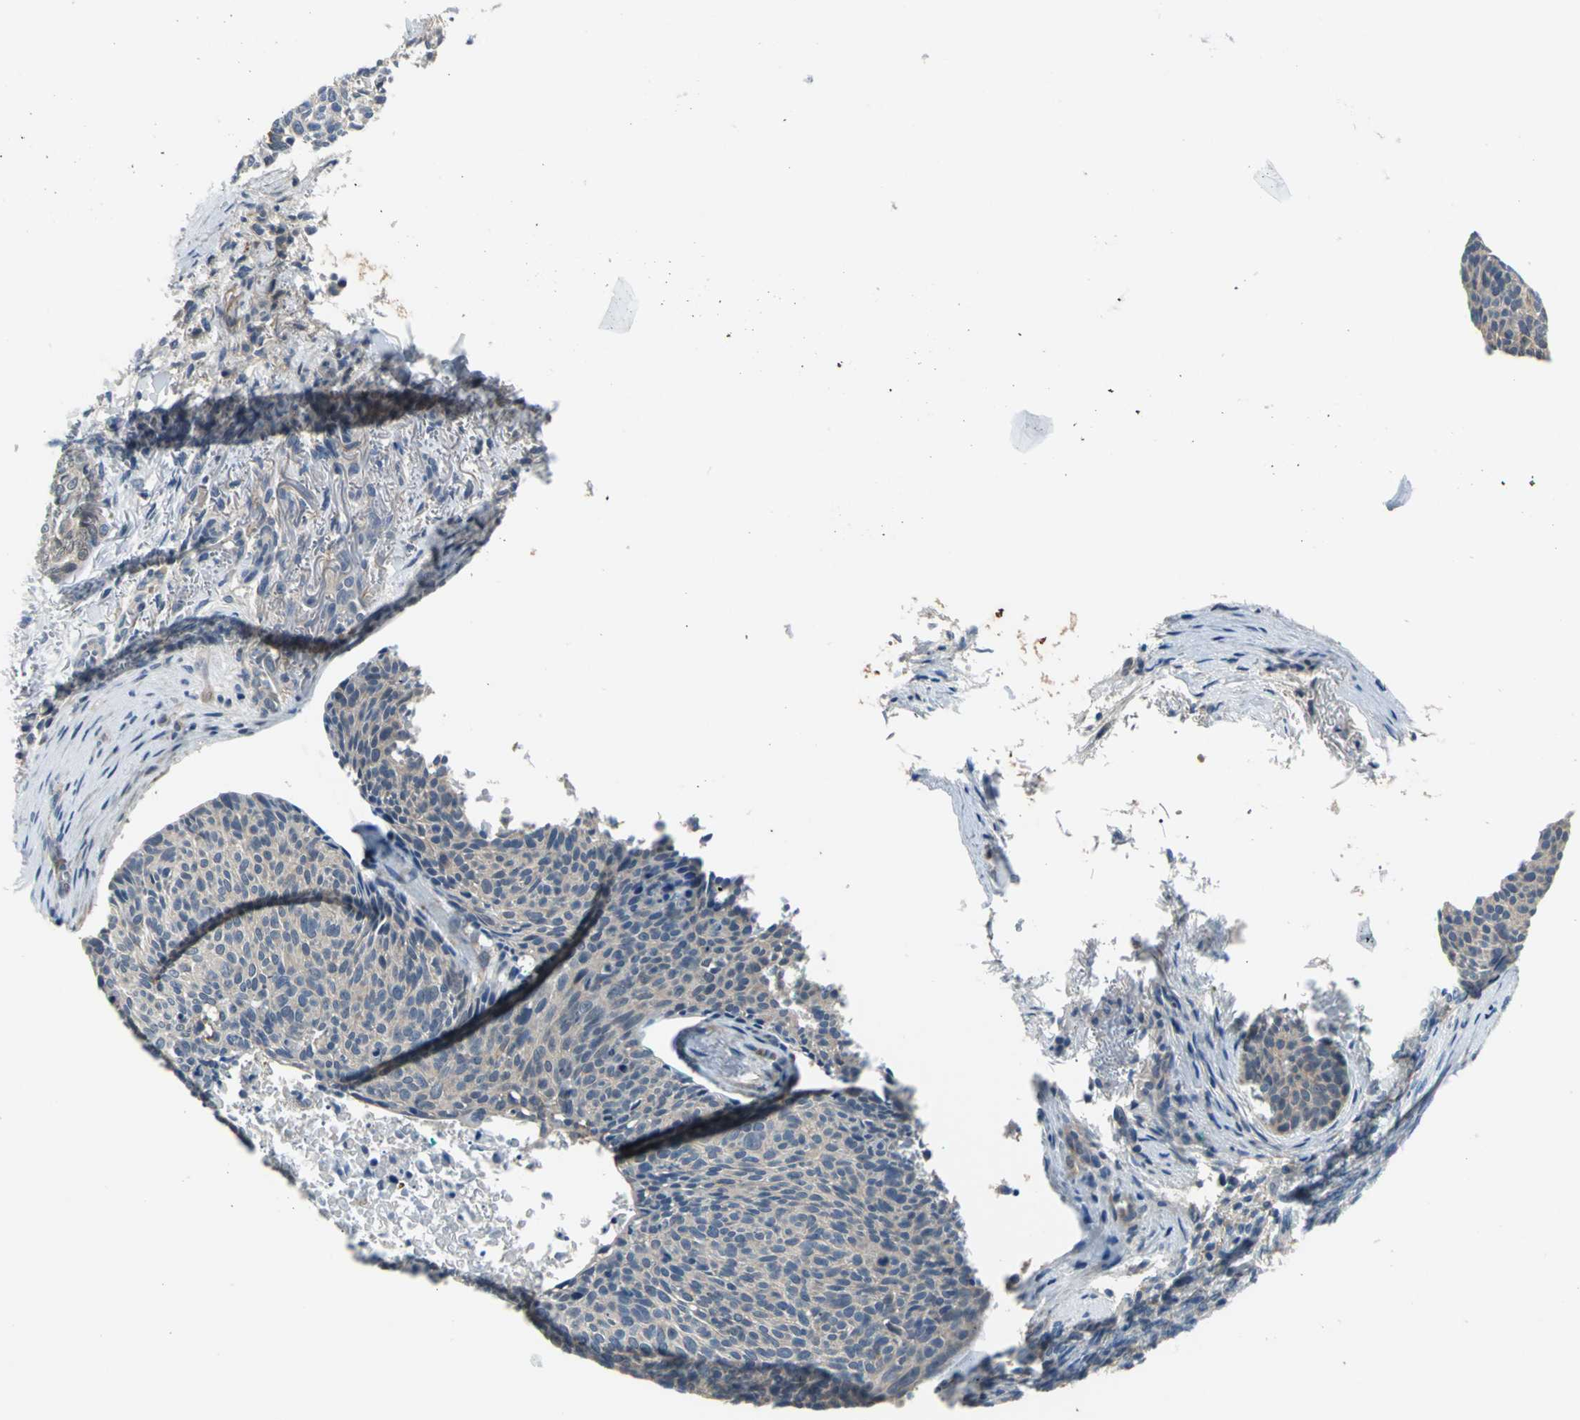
{"staining": {"intensity": "weak", "quantity": ">75%", "location": "cytoplasmic/membranous"}, "tissue": "skin cancer", "cell_type": "Tumor cells", "image_type": "cancer", "snomed": [{"axis": "morphology", "description": "Normal tissue, NOS"}, {"axis": "morphology", "description": "Basal cell carcinoma"}, {"axis": "topography", "description": "Skin"}], "caption": "Weak cytoplasmic/membranous staining for a protein is present in about >75% of tumor cells of skin basal cell carcinoma using immunohistochemistry.", "gene": "ZNF415", "patient": {"sex": "female", "age": 57}}